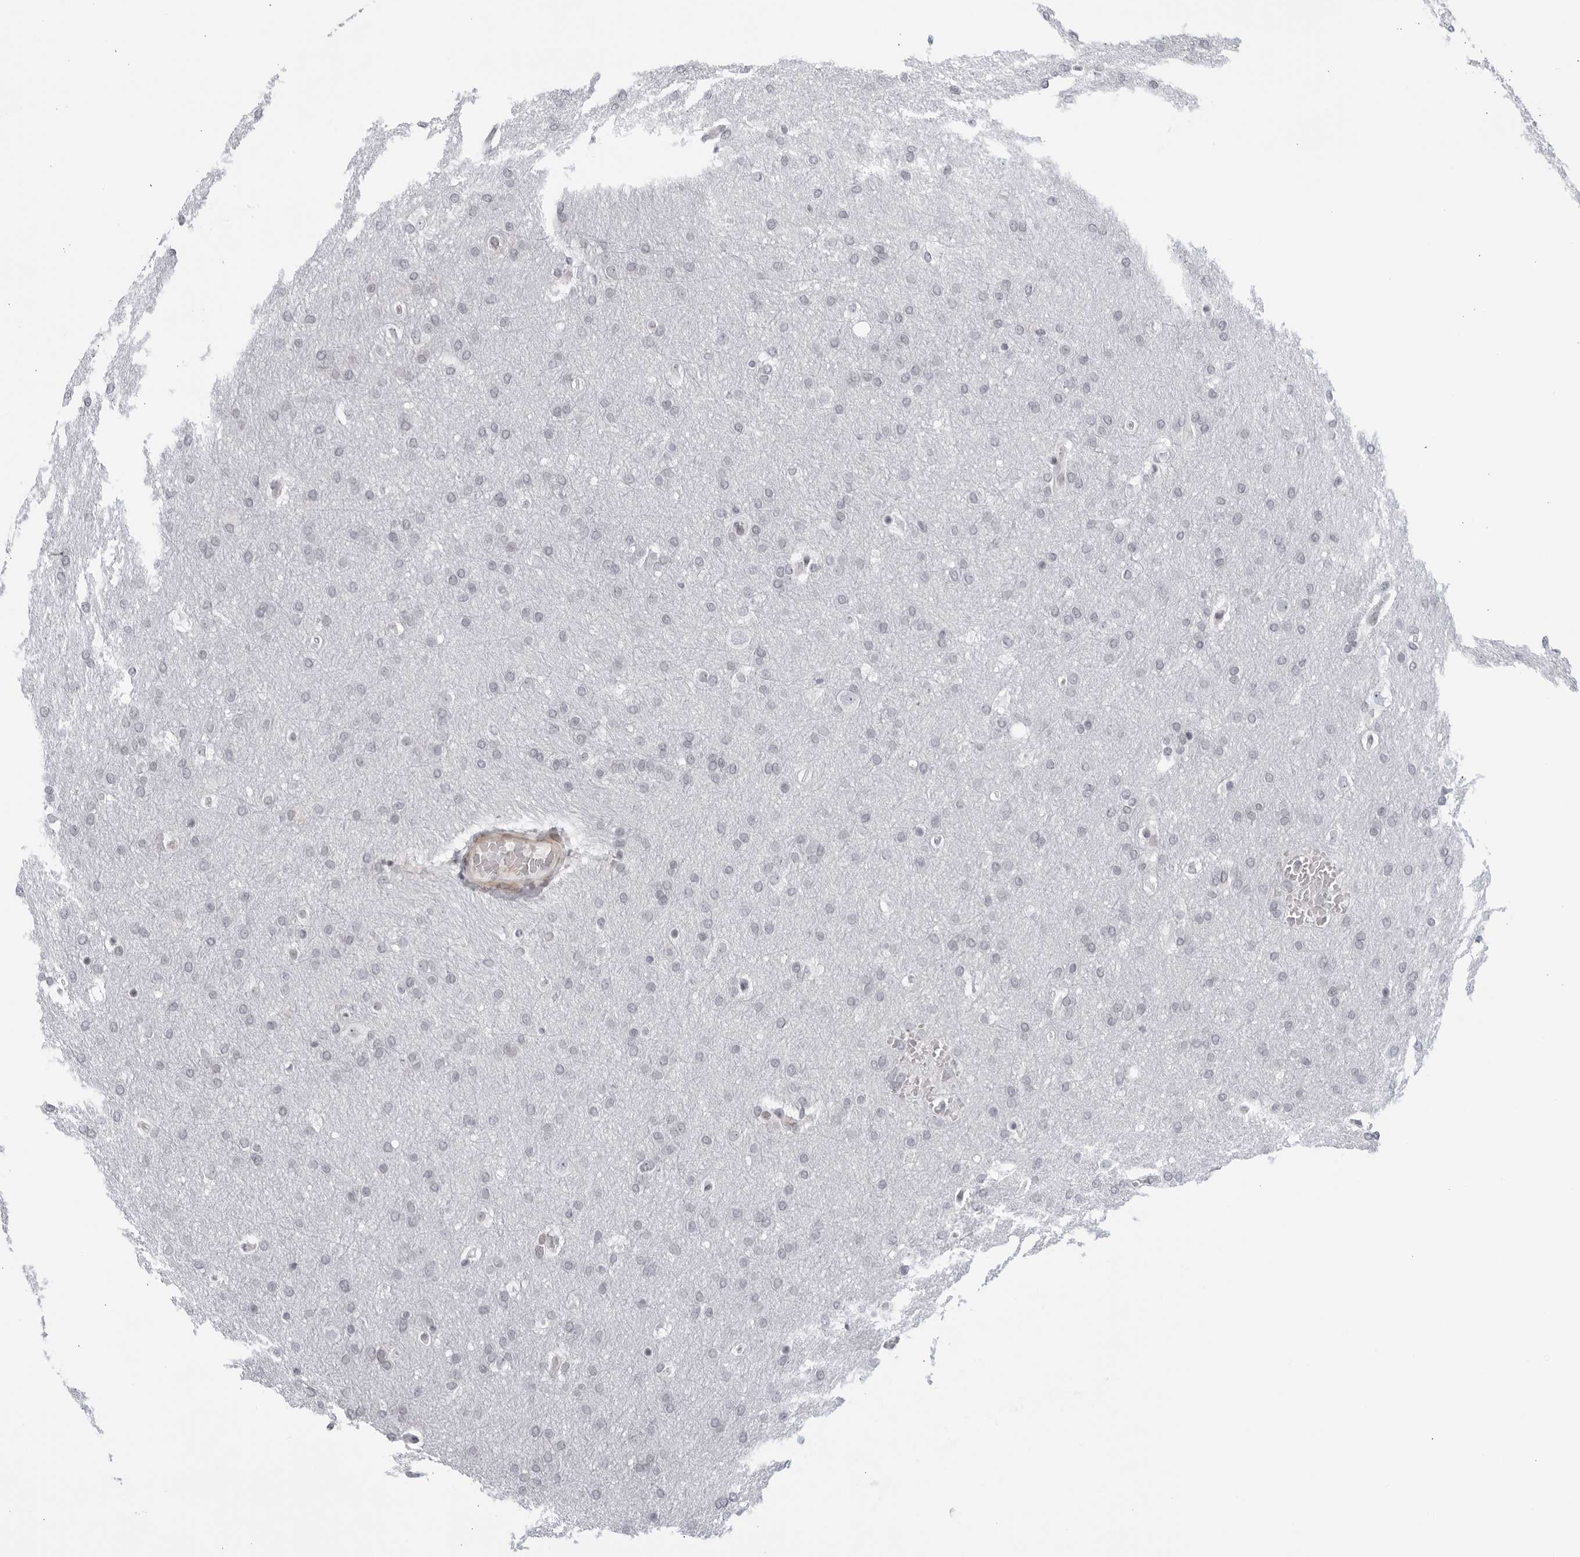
{"staining": {"intensity": "negative", "quantity": "none", "location": "none"}, "tissue": "glioma", "cell_type": "Tumor cells", "image_type": "cancer", "snomed": [{"axis": "morphology", "description": "Glioma, malignant, Low grade"}, {"axis": "topography", "description": "Brain"}], "caption": "Tumor cells show no significant staining in malignant low-grade glioma.", "gene": "RAB11FIP3", "patient": {"sex": "female", "age": 37}}